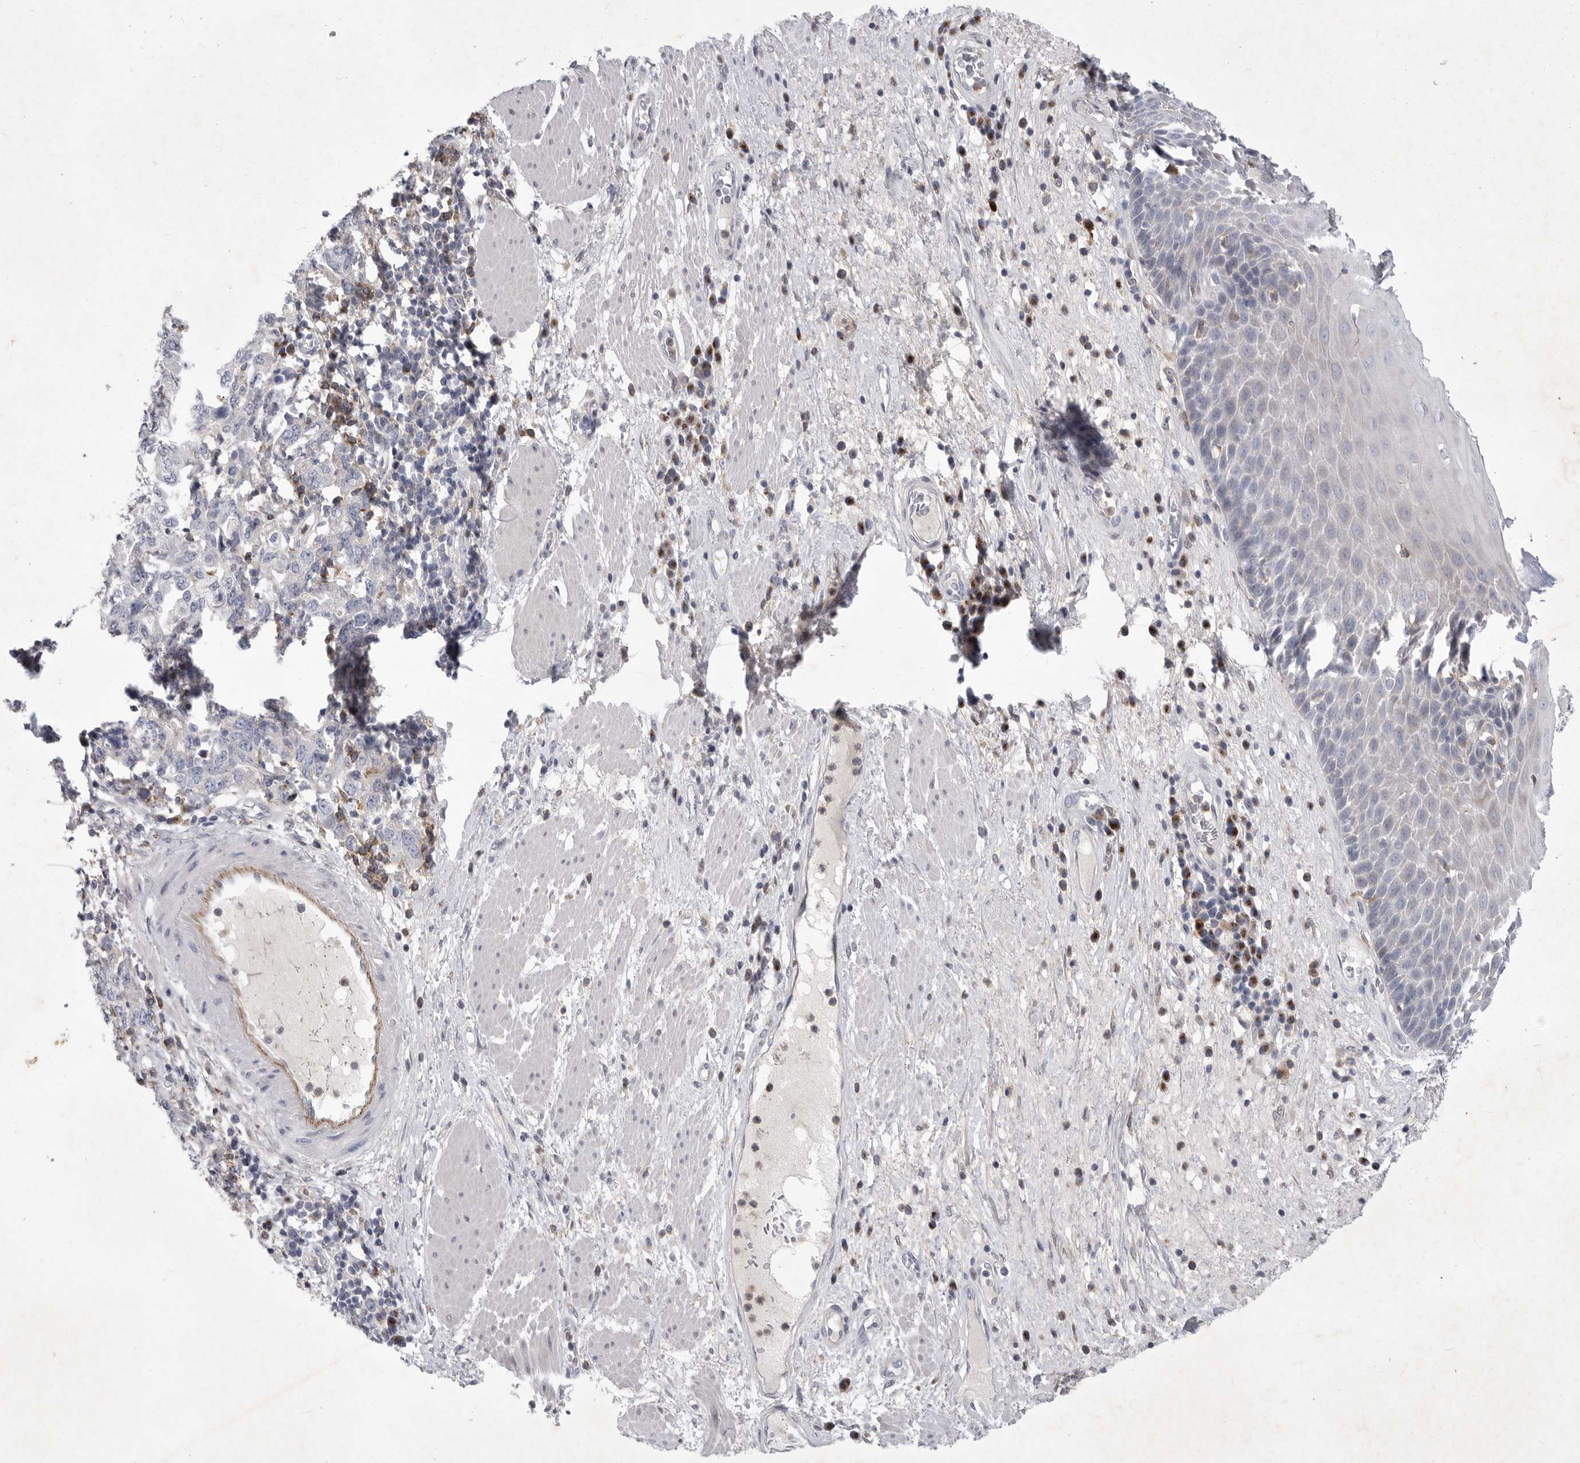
{"staining": {"intensity": "negative", "quantity": "none", "location": "none"}, "tissue": "esophagus", "cell_type": "Squamous epithelial cells", "image_type": "normal", "snomed": [{"axis": "morphology", "description": "Normal tissue, NOS"}, {"axis": "morphology", "description": "Adenocarcinoma, NOS"}, {"axis": "topography", "description": "Esophagus"}], "caption": "A high-resolution histopathology image shows immunohistochemistry (IHC) staining of unremarkable esophagus, which displays no significant expression in squamous epithelial cells. The staining was performed using DAB (3,3'-diaminobenzidine) to visualize the protein expression in brown, while the nuclei were stained in blue with hematoxylin (Magnification: 20x).", "gene": "SIGLEC10", "patient": {"sex": "male", "age": 62}}